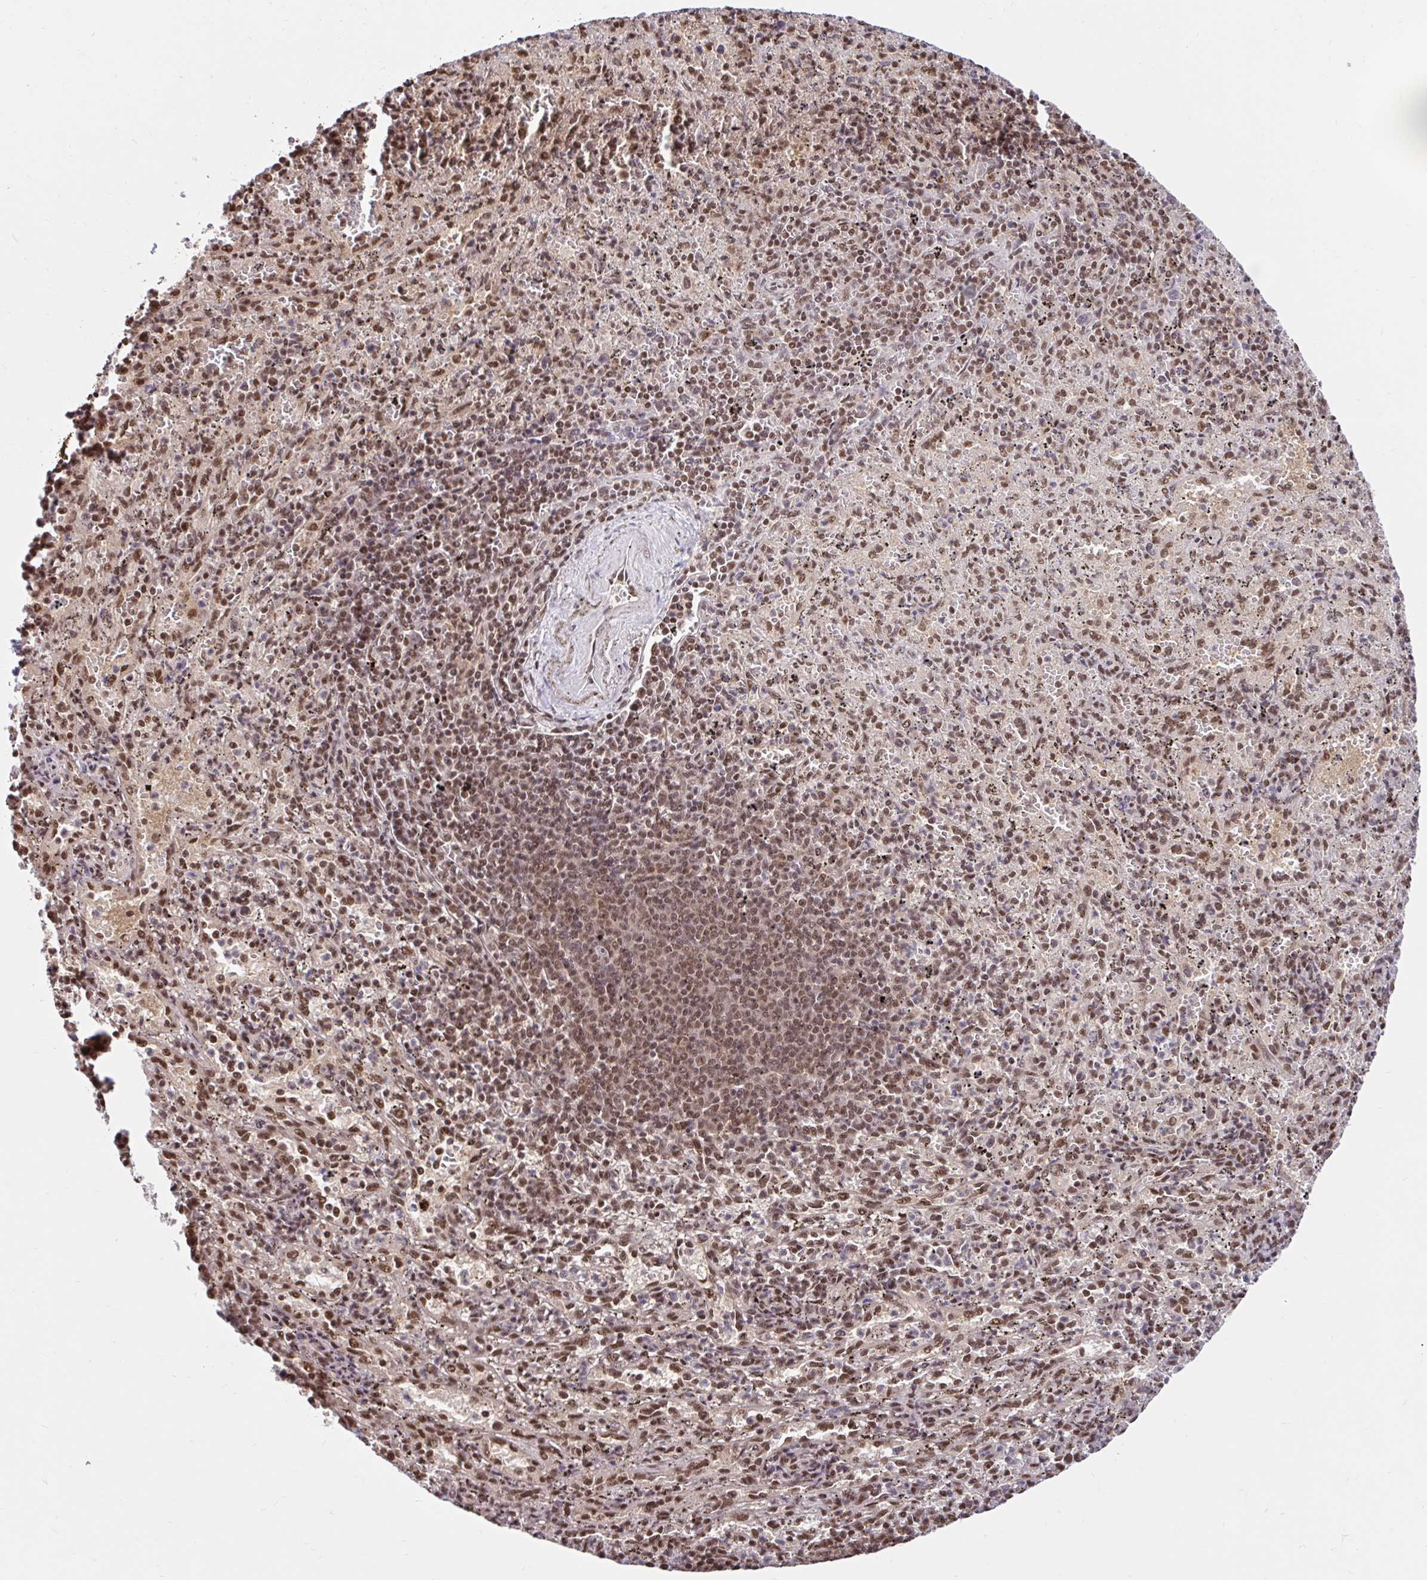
{"staining": {"intensity": "moderate", "quantity": ">75%", "location": "nuclear"}, "tissue": "spleen", "cell_type": "Cells in red pulp", "image_type": "normal", "snomed": [{"axis": "morphology", "description": "Normal tissue, NOS"}, {"axis": "topography", "description": "Spleen"}], "caption": "About >75% of cells in red pulp in benign human spleen demonstrate moderate nuclear protein expression as visualized by brown immunohistochemical staining.", "gene": "ABCA9", "patient": {"sex": "male", "age": 57}}